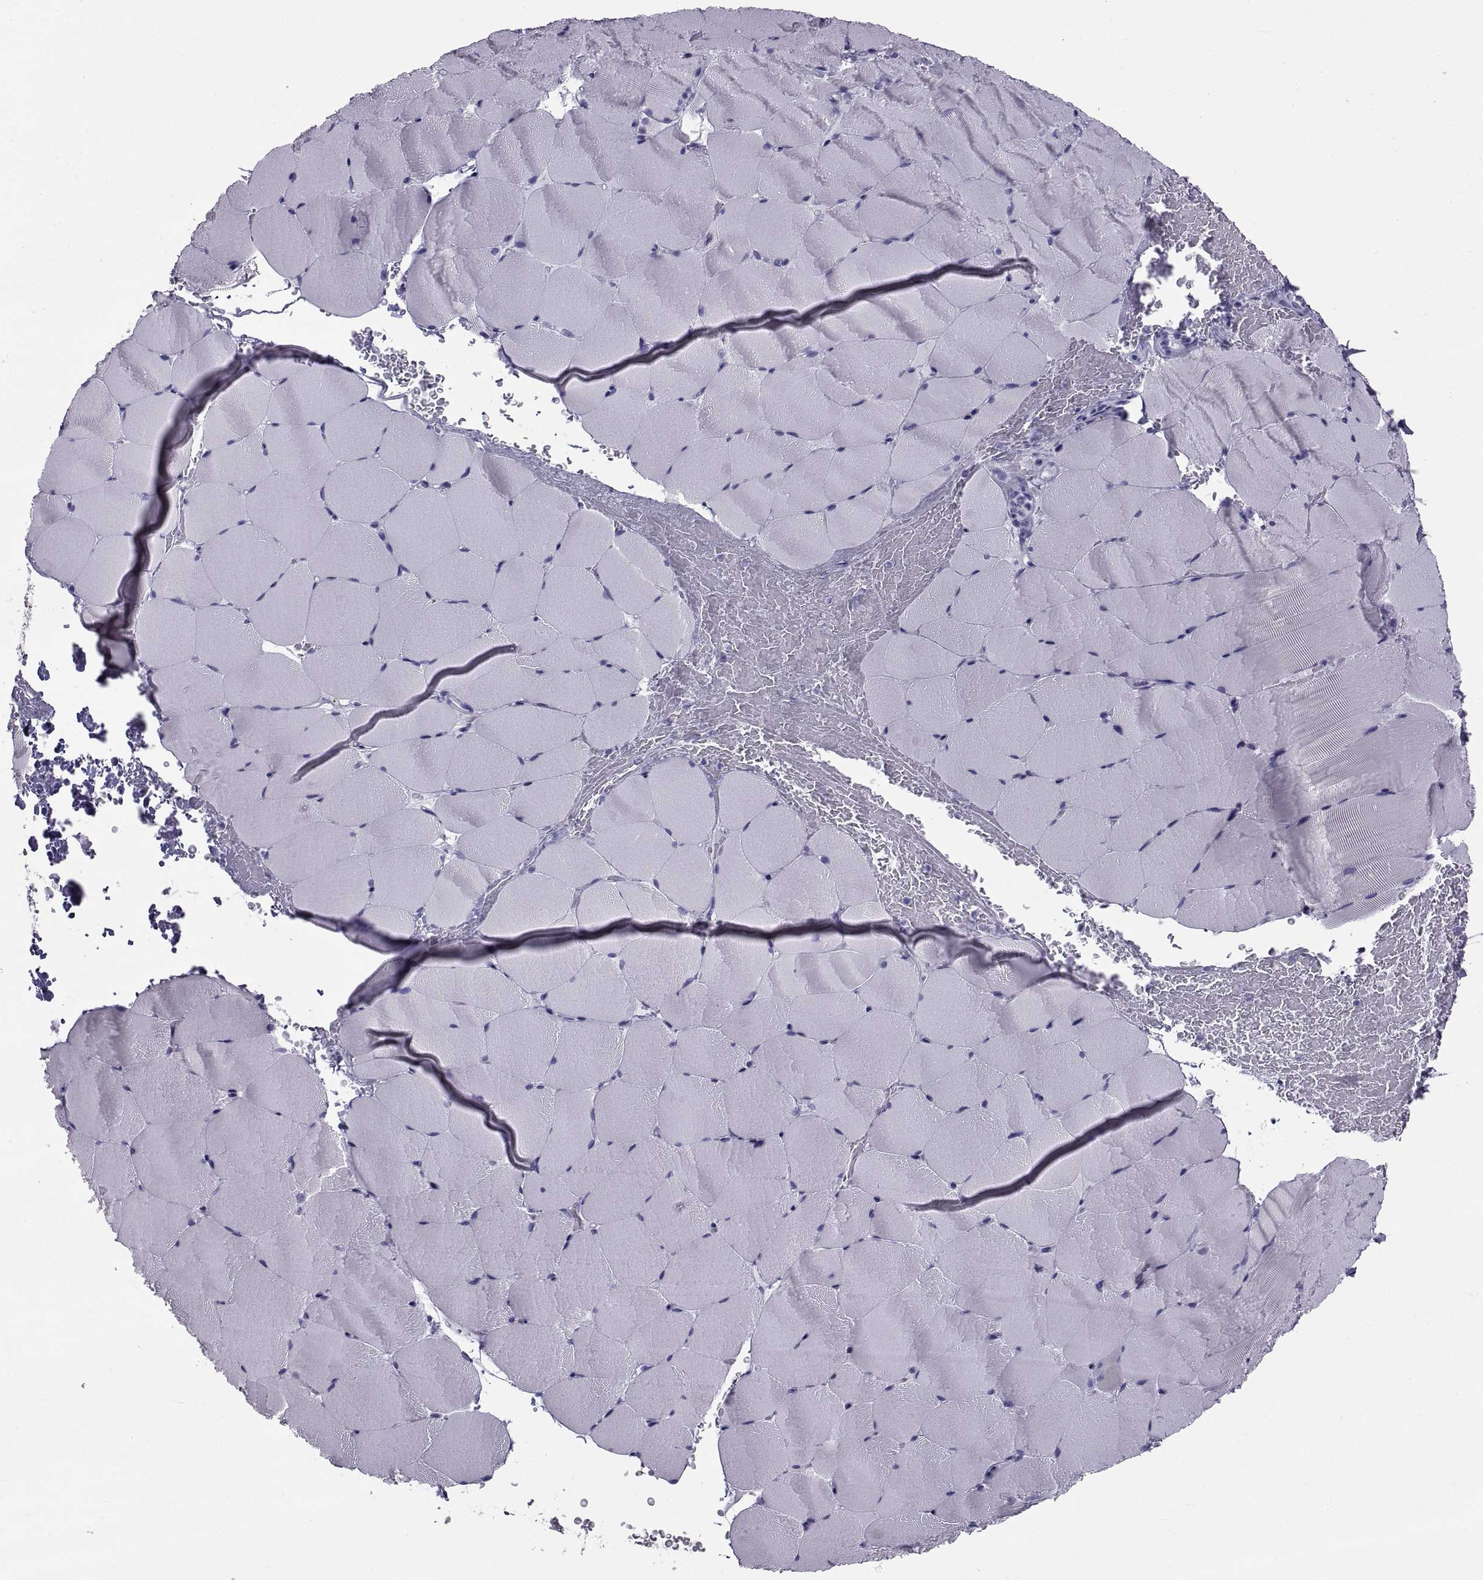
{"staining": {"intensity": "negative", "quantity": "none", "location": "none"}, "tissue": "skeletal muscle", "cell_type": "Myocytes", "image_type": "normal", "snomed": [{"axis": "morphology", "description": "Normal tissue, NOS"}, {"axis": "topography", "description": "Skeletal muscle"}], "caption": "Immunohistochemistry of benign skeletal muscle shows no expression in myocytes. (Immunohistochemistry, brightfield microscopy, high magnification).", "gene": "NPTX2", "patient": {"sex": "female", "age": 37}}